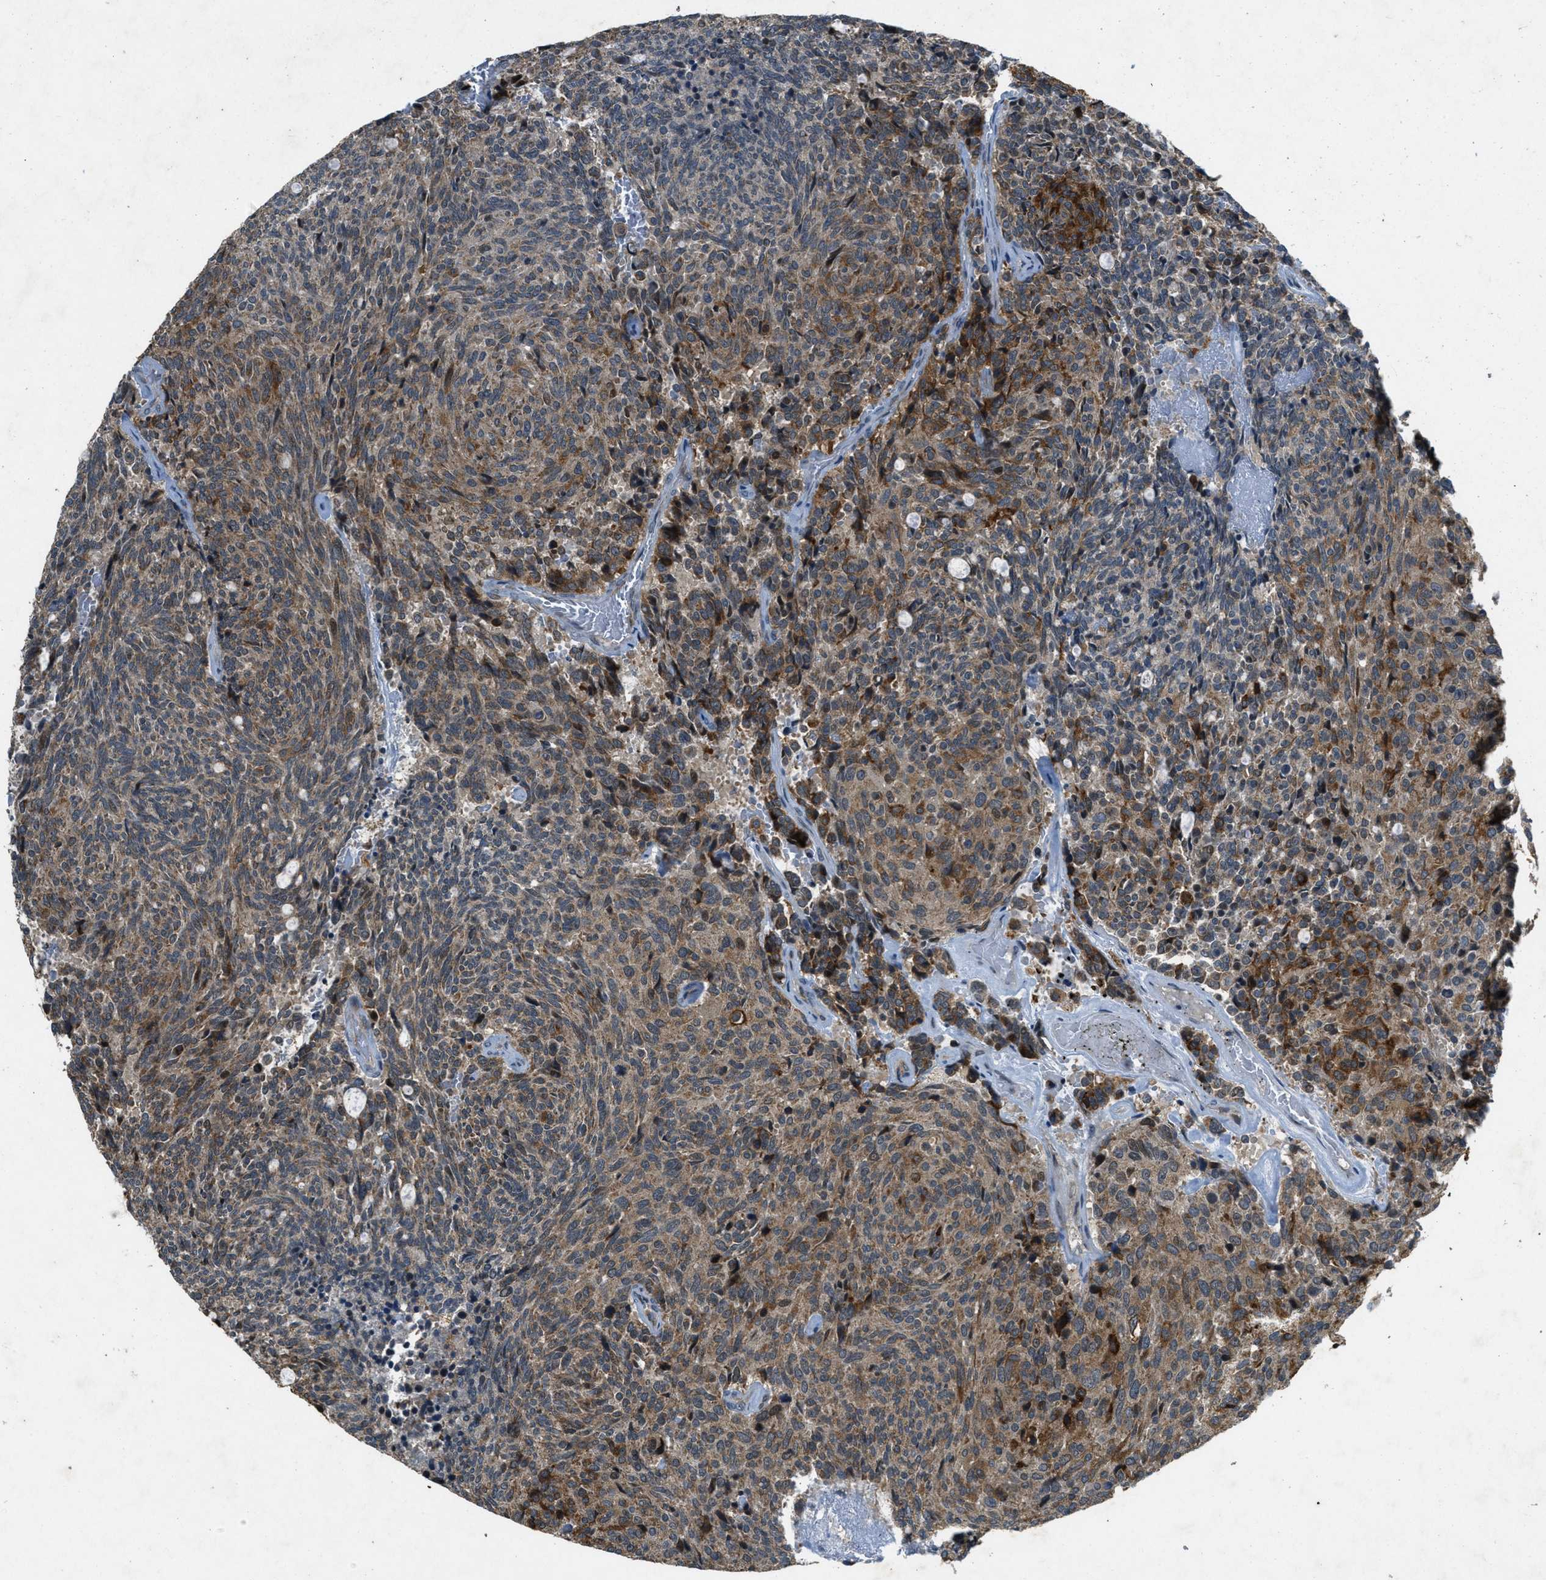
{"staining": {"intensity": "moderate", "quantity": ">75%", "location": "cytoplasmic/membranous"}, "tissue": "carcinoid", "cell_type": "Tumor cells", "image_type": "cancer", "snomed": [{"axis": "morphology", "description": "Carcinoid, malignant, NOS"}, {"axis": "topography", "description": "Pancreas"}], "caption": "Moderate cytoplasmic/membranous expression for a protein is seen in about >75% of tumor cells of malignant carcinoid using immunohistochemistry.", "gene": "PPP1R15A", "patient": {"sex": "female", "age": 54}}